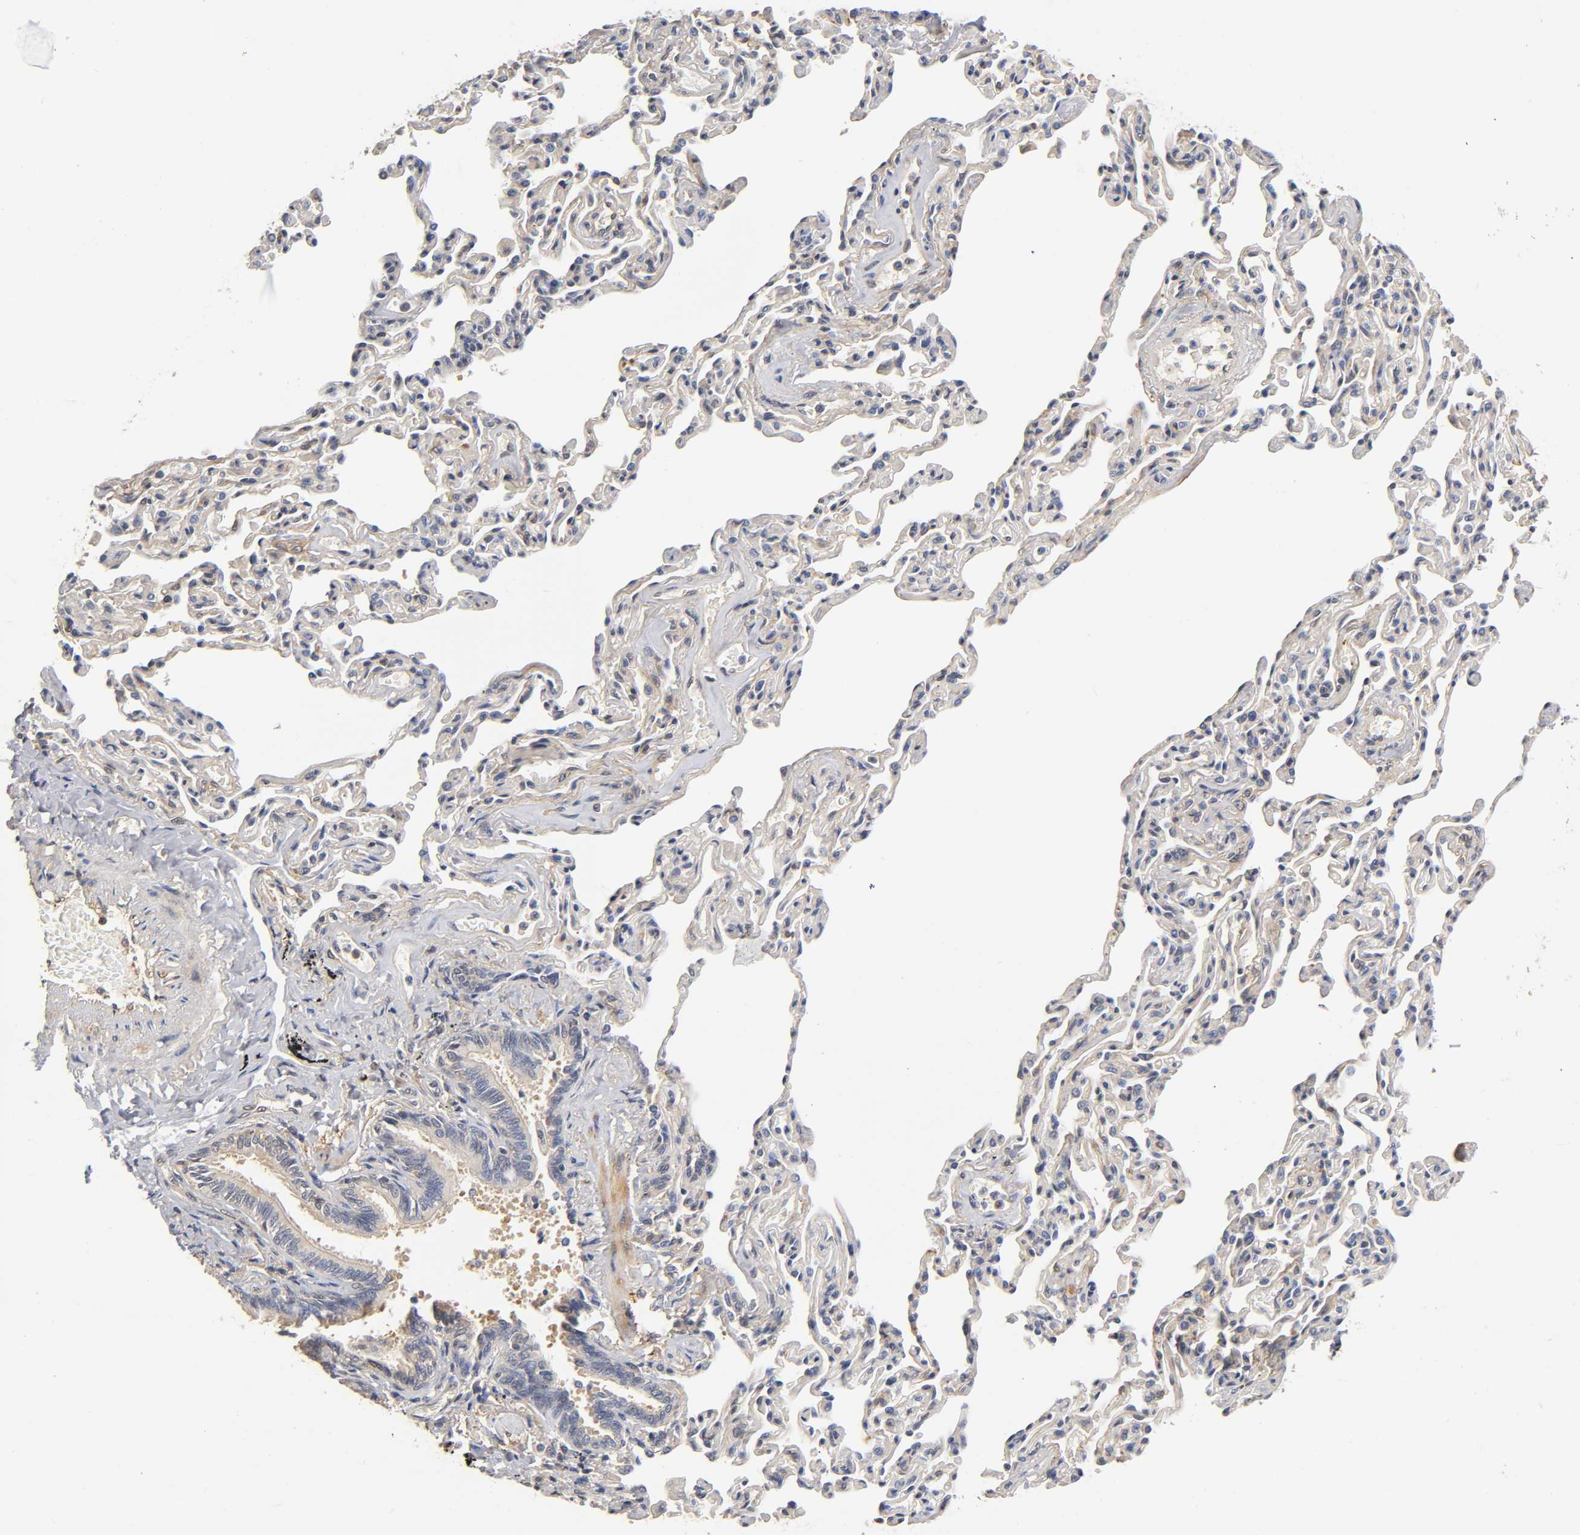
{"staining": {"intensity": "negative", "quantity": "none", "location": "none"}, "tissue": "bronchus", "cell_type": "Respiratory epithelial cells", "image_type": "normal", "snomed": [{"axis": "morphology", "description": "Normal tissue, NOS"}, {"axis": "topography", "description": "Lung"}], "caption": "Immunohistochemistry (IHC) of benign bronchus displays no positivity in respiratory epithelial cells.", "gene": "PDE5A", "patient": {"sex": "male", "age": 64}}